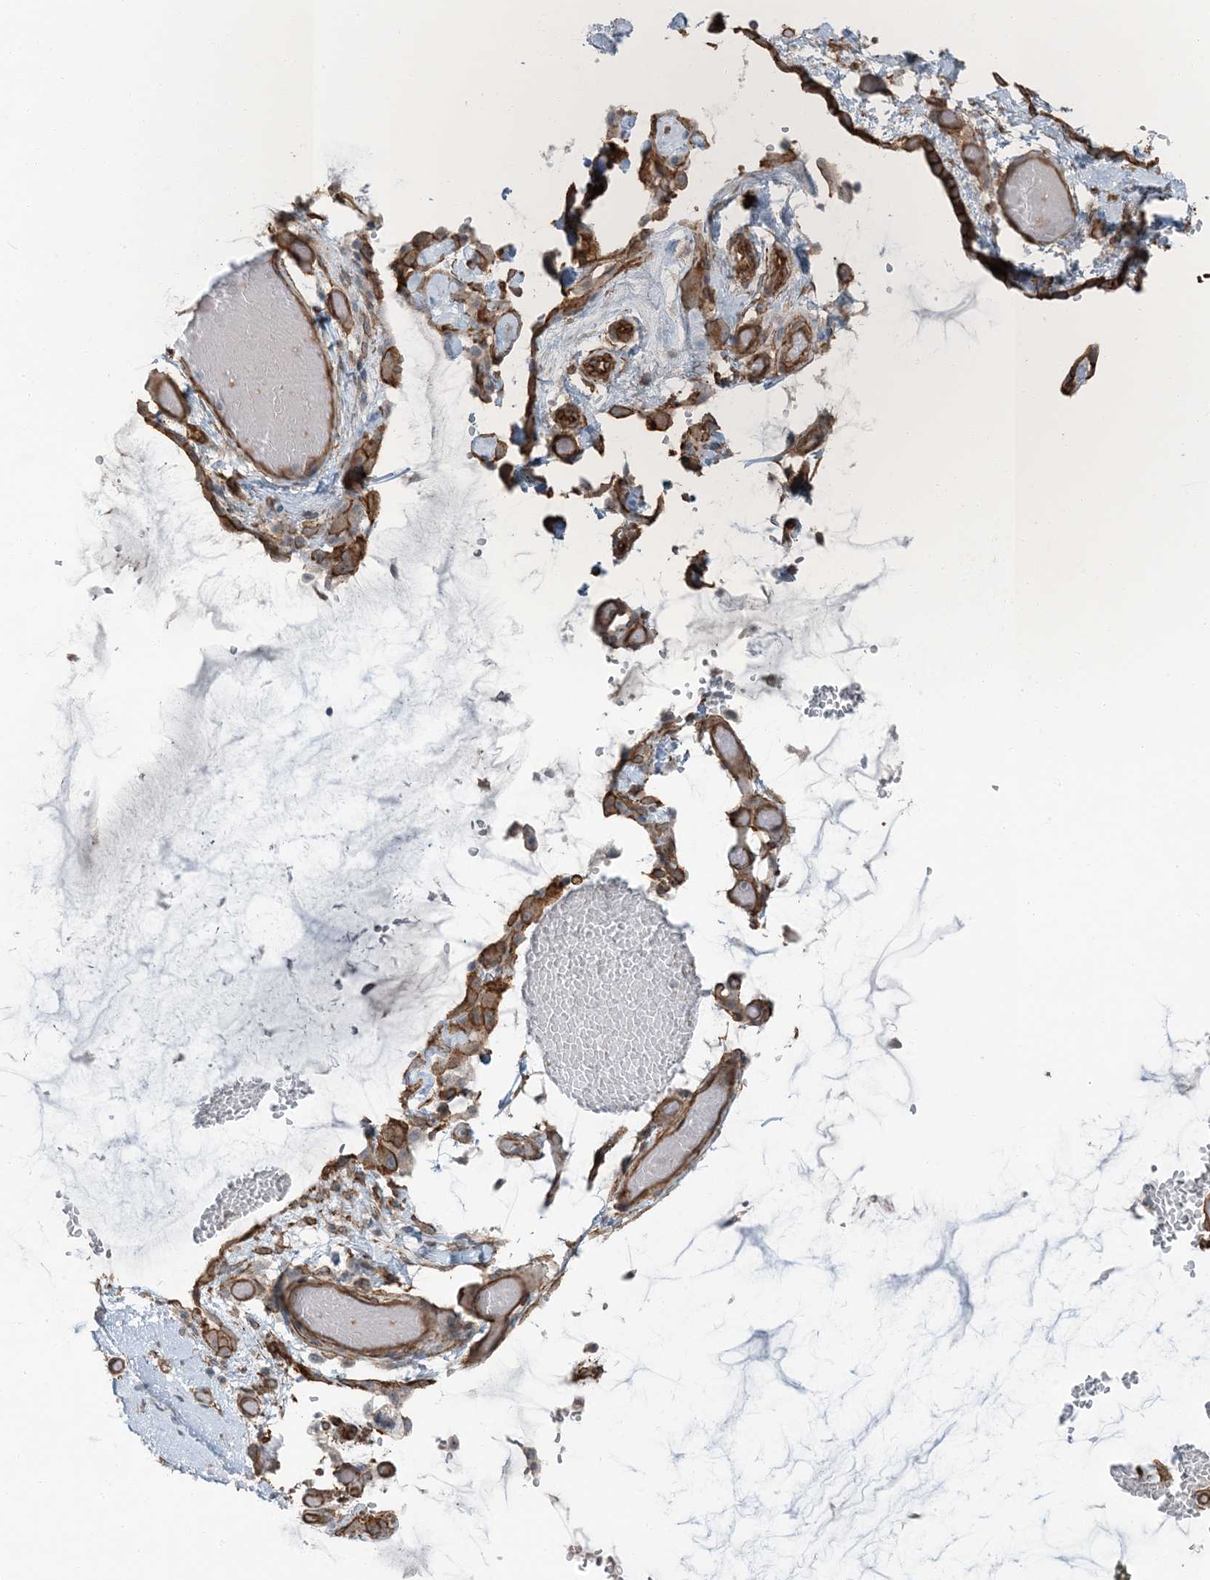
{"staining": {"intensity": "strong", "quantity": ">75%", "location": "cytoplasmic/membranous"}, "tissue": "ovarian cancer", "cell_type": "Tumor cells", "image_type": "cancer", "snomed": [{"axis": "morphology", "description": "Cystadenocarcinoma, mucinous, NOS"}, {"axis": "topography", "description": "Ovary"}], "caption": "A brown stain highlights strong cytoplasmic/membranous staining of a protein in ovarian cancer (mucinous cystadenocarcinoma) tumor cells.", "gene": "ZFP90", "patient": {"sex": "female", "age": 39}}